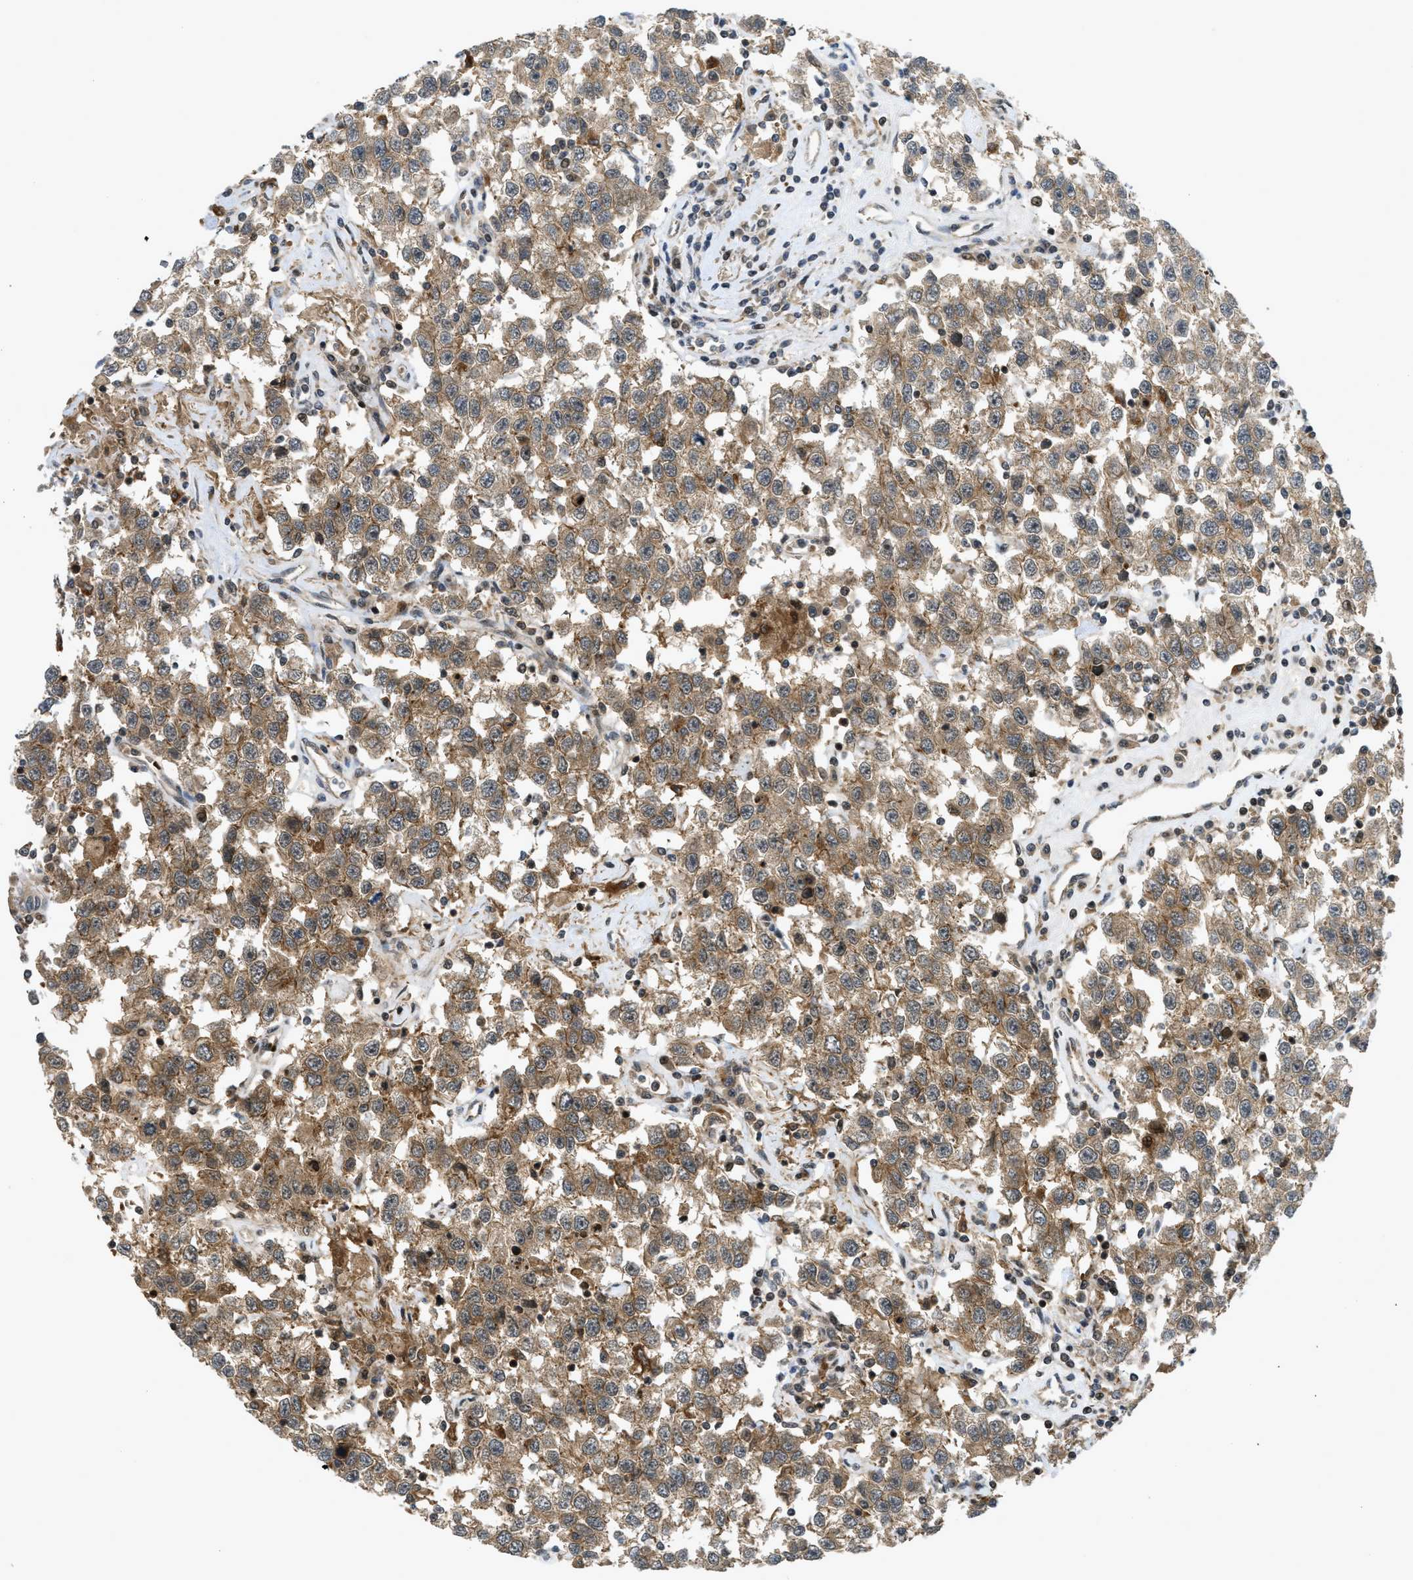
{"staining": {"intensity": "moderate", "quantity": ">75%", "location": "cytoplasmic/membranous"}, "tissue": "testis cancer", "cell_type": "Tumor cells", "image_type": "cancer", "snomed": [{"axis": "morphology", "description": "Seminoma, NOS"}, {"axis": "topography", "description": "Testis"}], "caption": "Testis seminoma tissue reveals moderate cytoplasmic/membranous positivity in about >75% of tumor cells", "gene": "DNAJC28", "patient": {"sex": "male", "age": 41}}